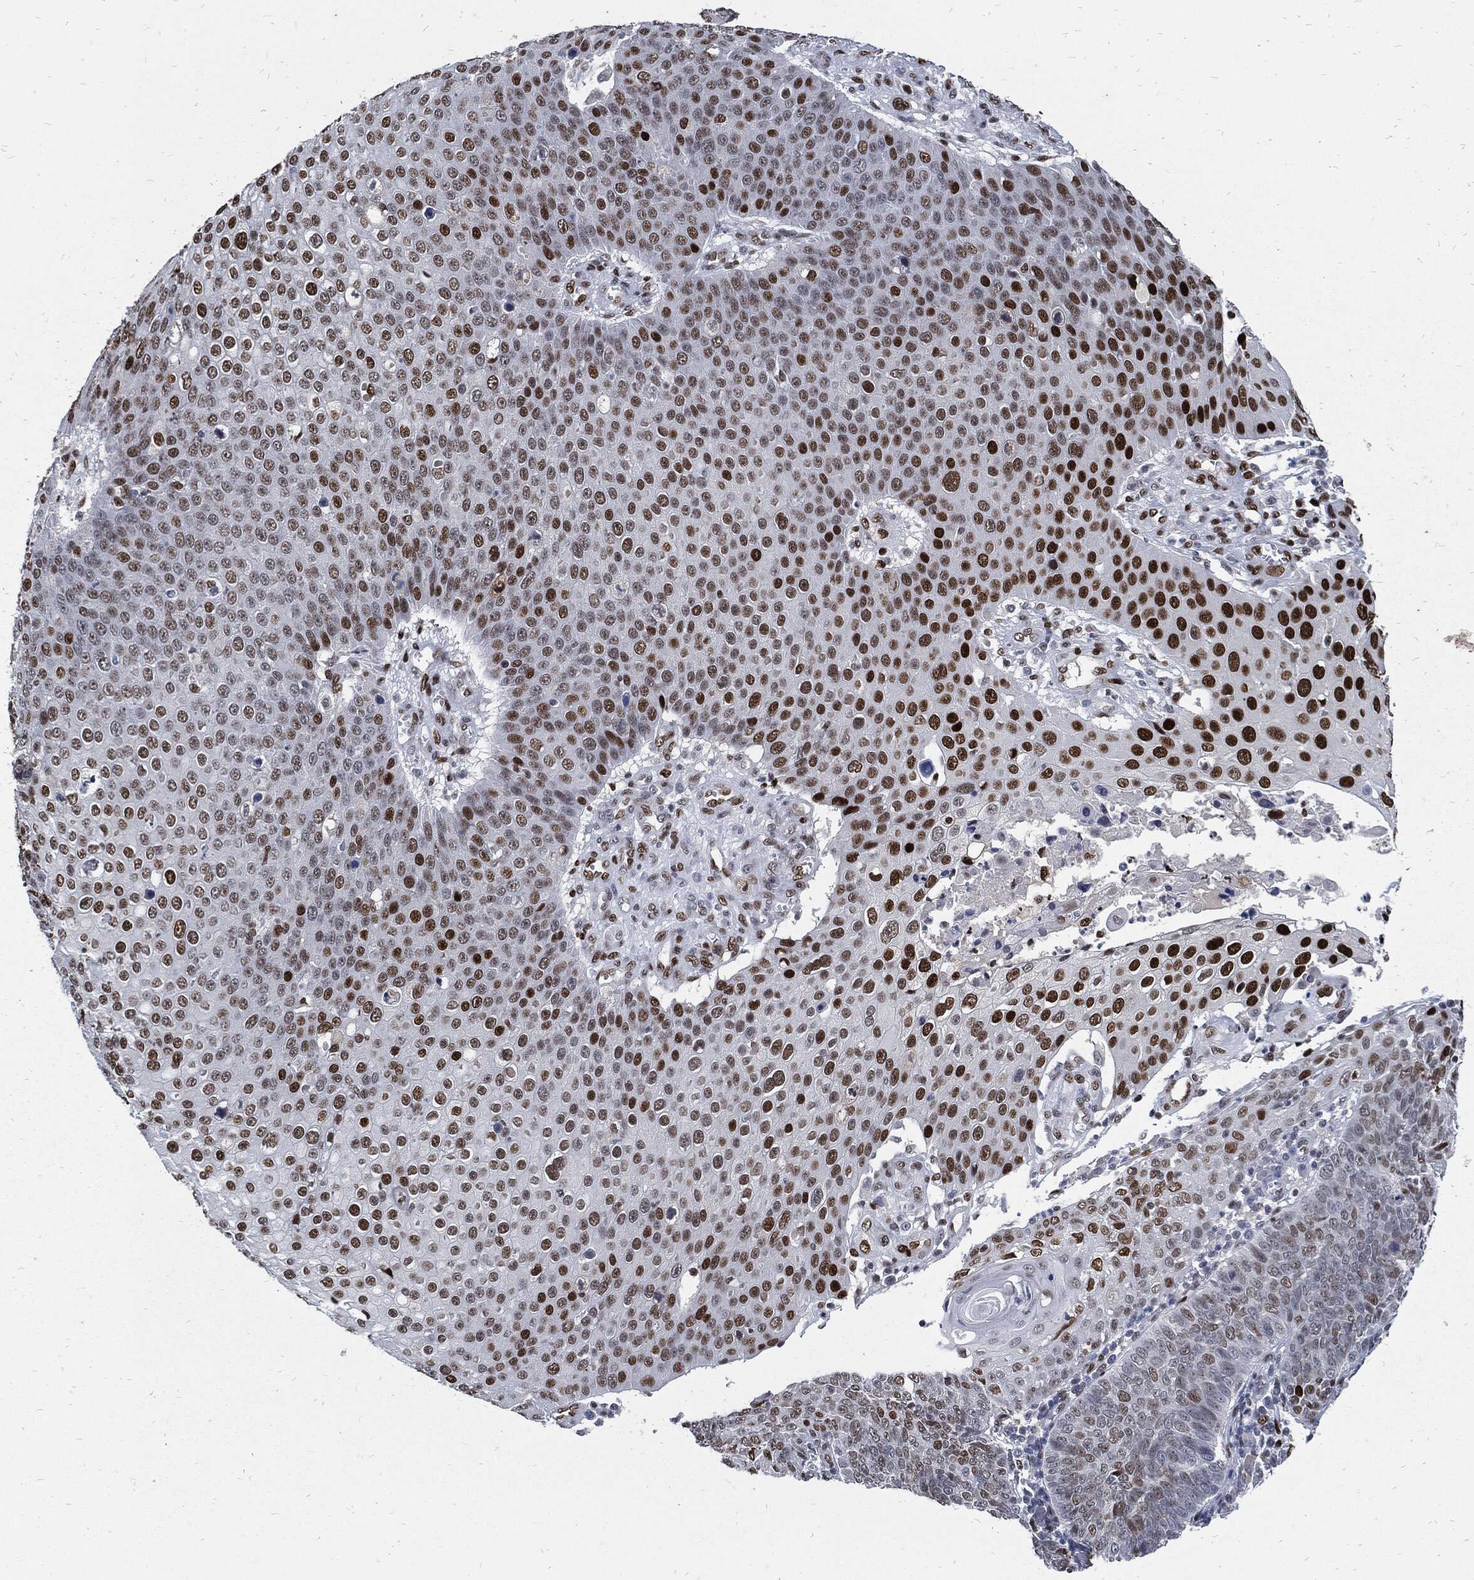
{"staining": {"intensity": "strong", "quantity": "25%-75%", "location": "nuclear"}, "tissue": "skin cancer", "cell_type": "Tumor cells", "image_type": "cancer", "snomed": [{"axis": "morphology", "description": "Squamous cell carcinoma, NOS"}, {"axis": "topography", "description": "Skin"}], "caption": "The immunohistochemical stain shows strong nuclear expression in tumor cells of skin cancer tissue.", "gene": "JUN", "patient": {"sex": "male", "age": 71}}